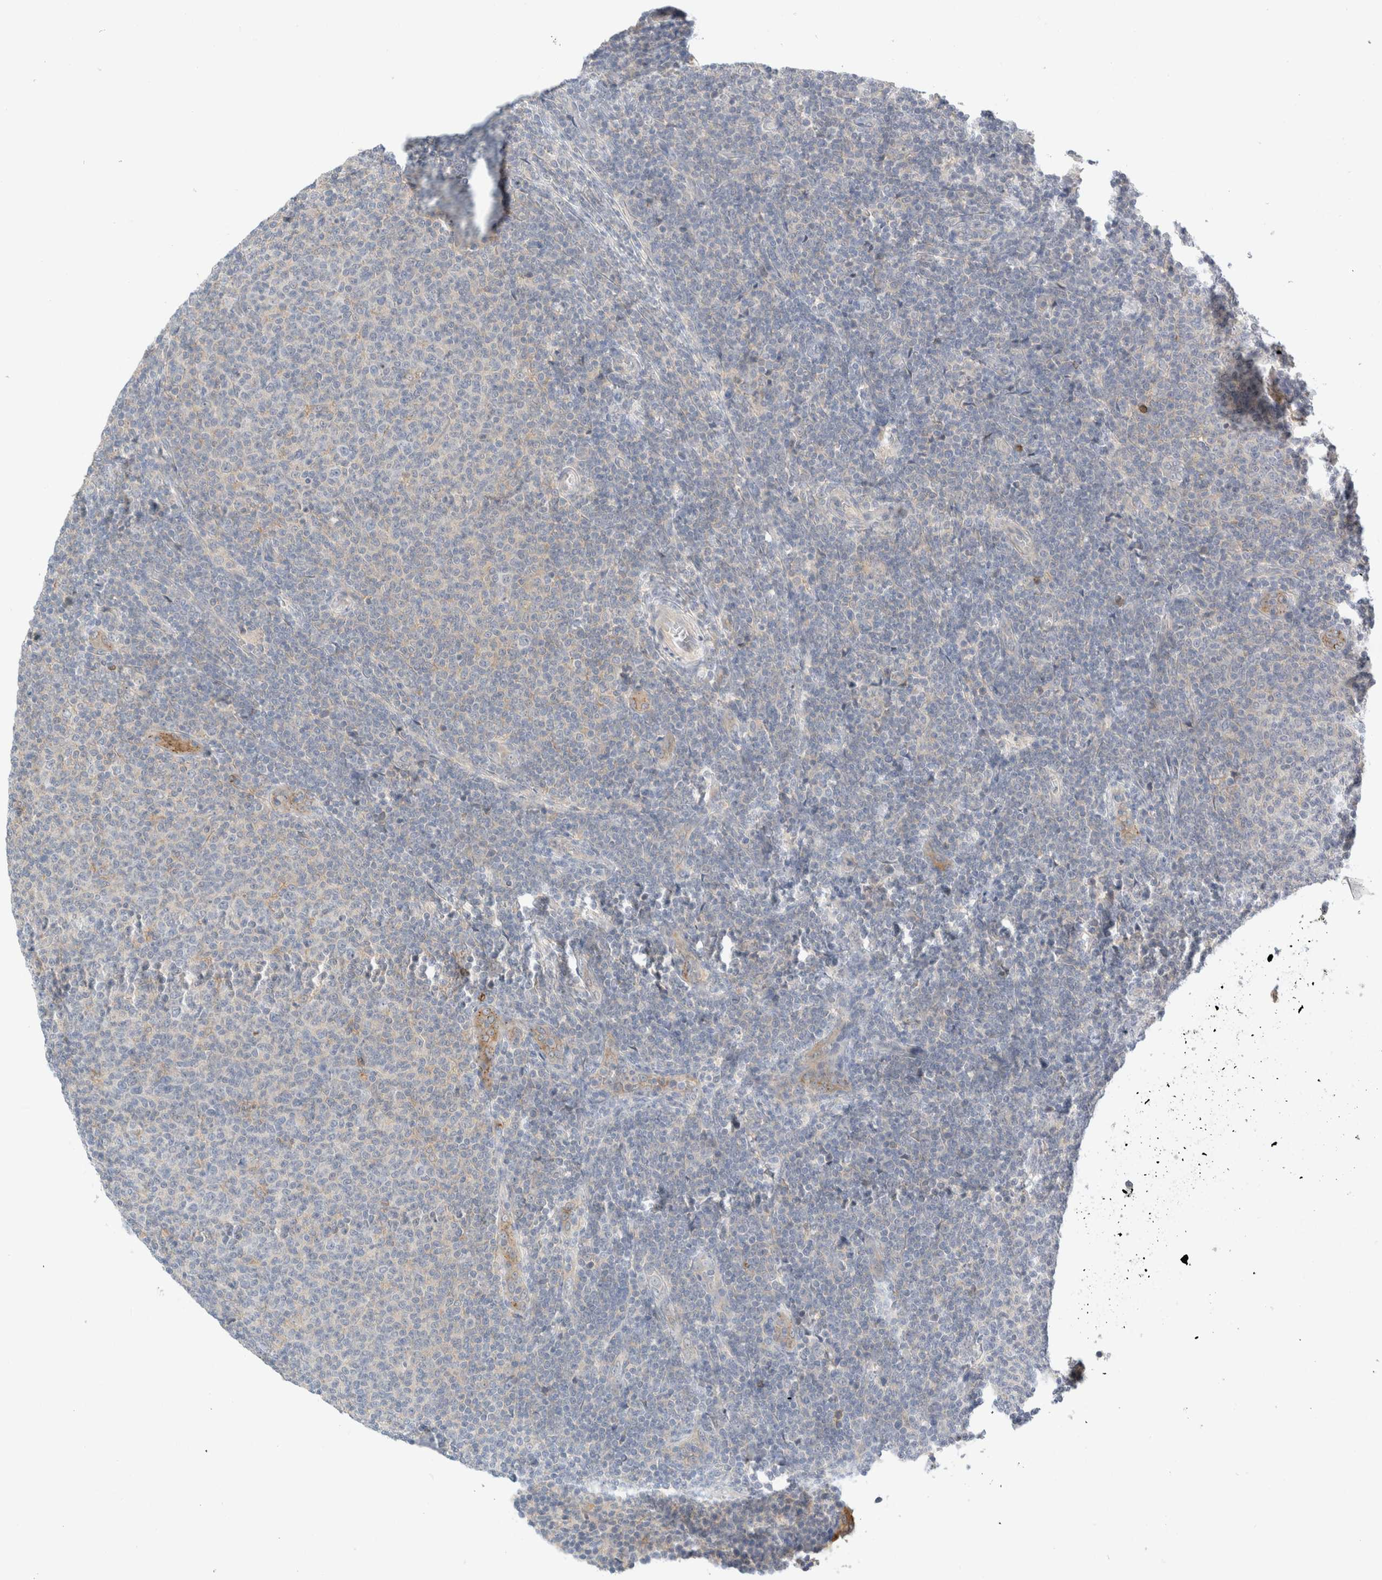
{"staining": {"intensity": "negative", "quantity": "none", "location": "none"}, "tissue": "lymphoma", "cell_type": "Tumor cells", "image_type": "cancer", "snomed": [{"axis": "morphology", "description": "Malignant lymphoma, non-Hodgkin's type, Low grade"}, {"axis": "topography", "description": "Lymph node"}], "caption": "This is an immunohistochemistry image of low-grade malignant lymphoma, non-Hodgkin's type. There is no expression in tumor cells.", "gene": "SDR16C5", "patient": {"sex": "male", "age": 66}}